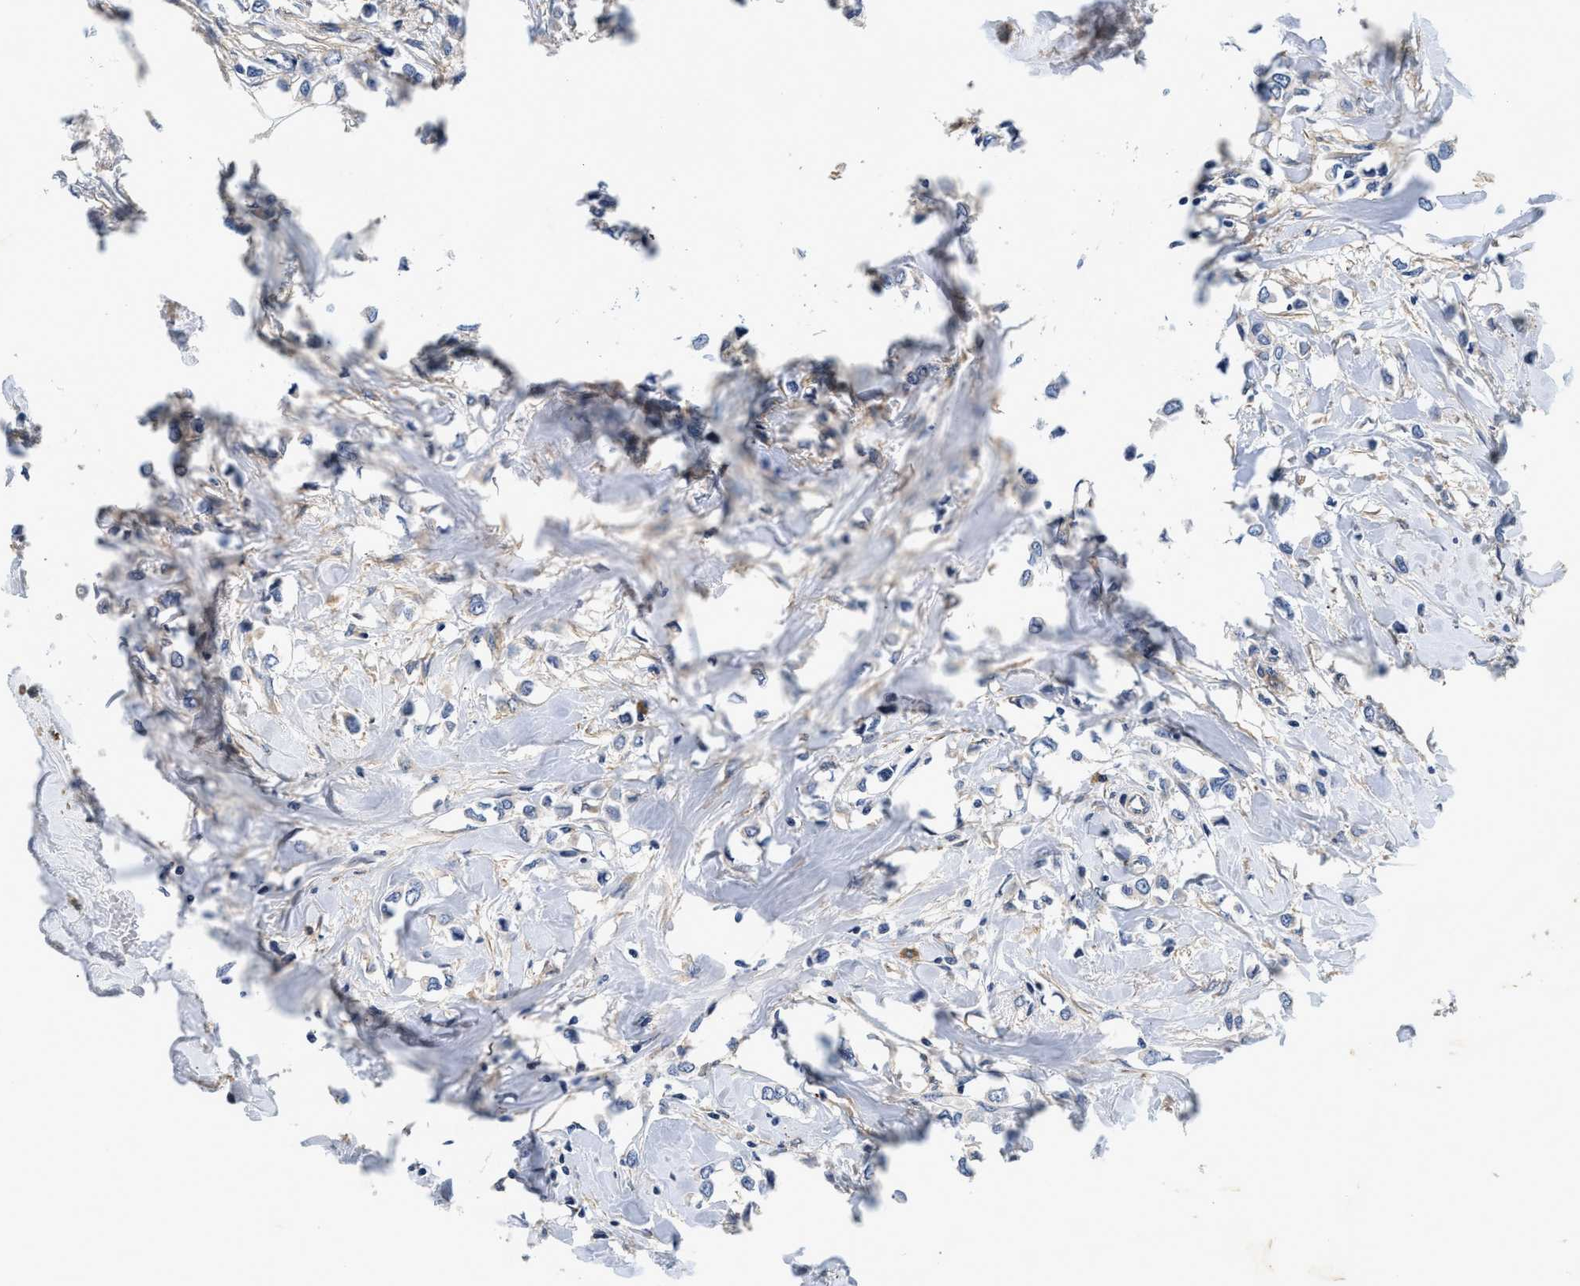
{"staining": {"intensity": "negative", "quantity": "none", "location": "none"}, "tissue": "breast cancer", "cell_type": "Tumor cells", "image_type": "cancer", "snomed": [{"axis": "morphology", "description": "Lobular carcinoma"}, {"axis": "topography", "description": "Breast"}], "caption": "A high-resolution histopathology image shows immunohistochemistry (IHC) staining of lobular carcinoma (breast), which reveals no significant positivity in tumor cells.", "gene": "NME6", "patient": {"sex": "female", "age": 51}}